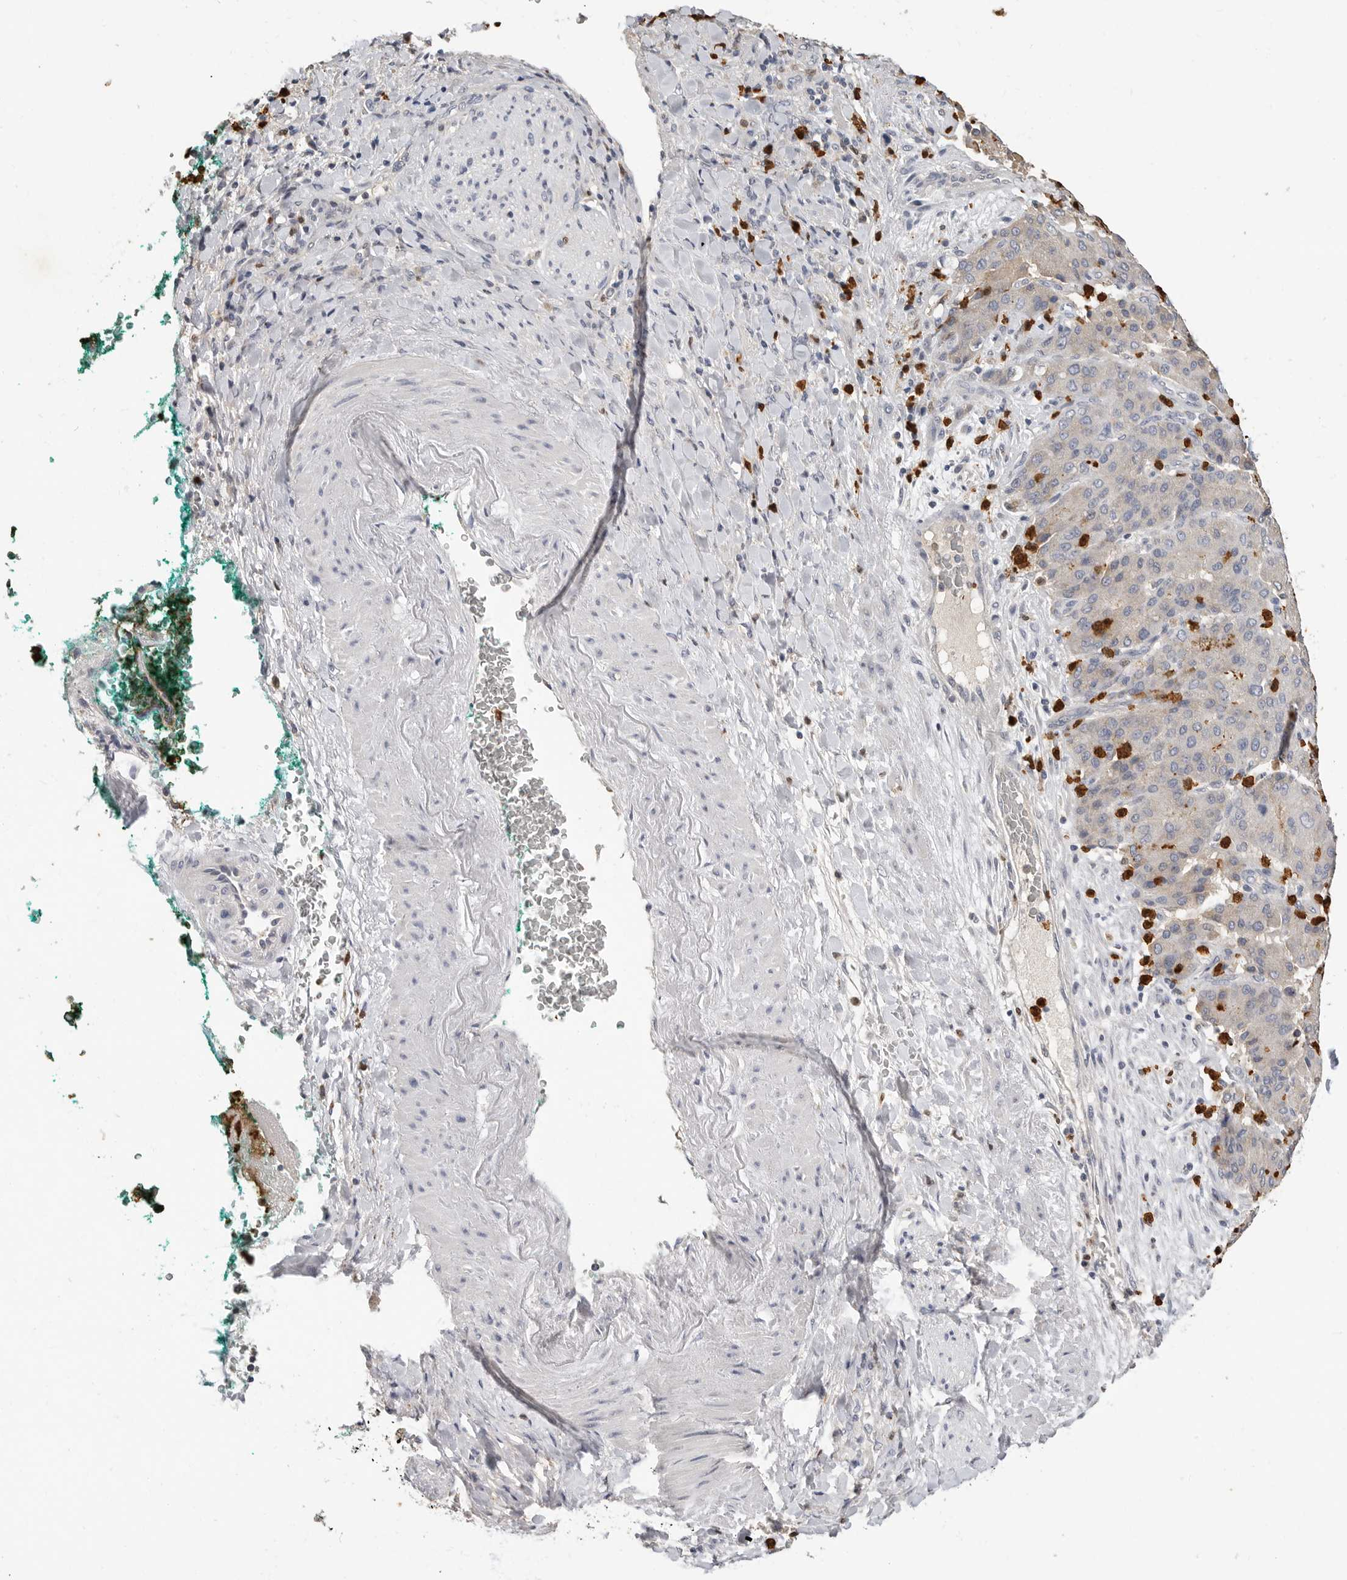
{"staining": {"intensity": "negative", "quantity": "none", "location": "none"}, "tissue": "liver cancer", "cell_type": "Tumor cells", "image_type": "cancer", "snomed": [{"axis": "morphology", "description": "Carcinoma, Hepatocellular, NOS"}, {"axis": "topography", "description": "Liver"}], "caption": "Tumor cells show no significant positivity in hepatocellular carcinoma (liver). The staining was performed using DAB to visualize the protein expression in brown, while the nuclei were stained in blue with hematoxylin (Magnification: 20x).", "gene": "LTBR", "patient": {"sex": "male", "age": 65}}